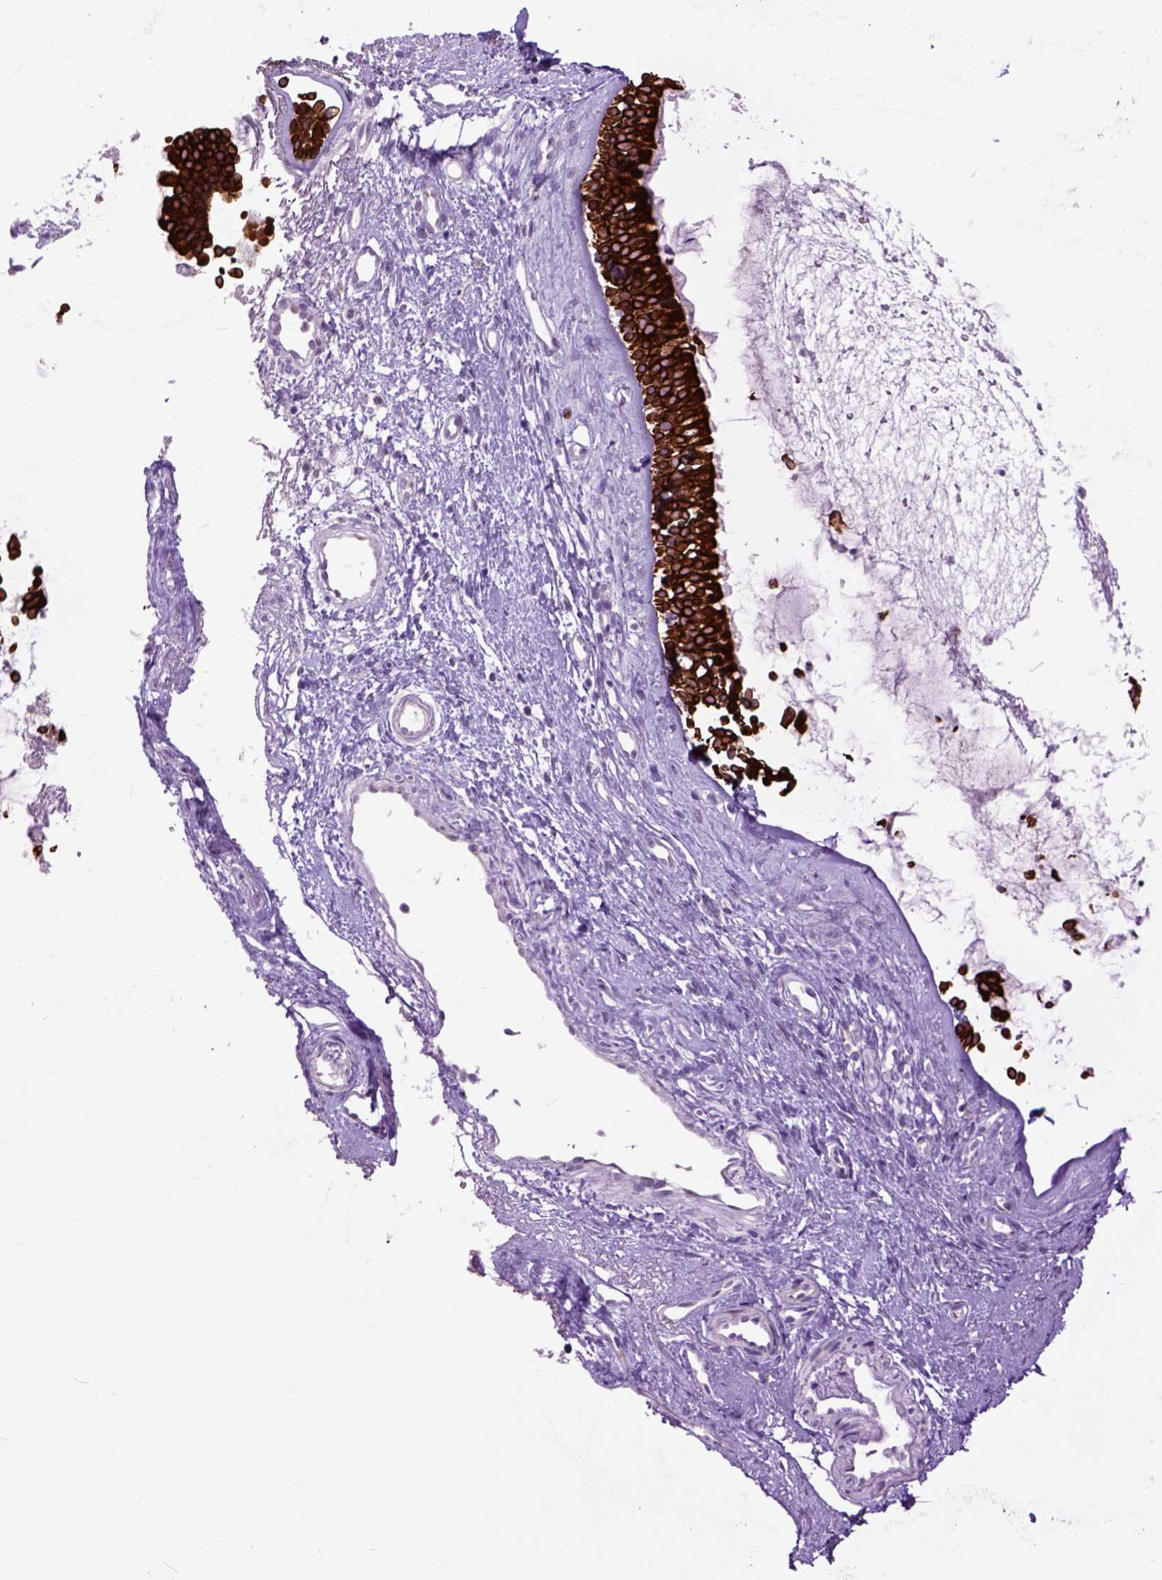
{"staining": {"intensity": "strong", "quantity": ">75%", "location": "cytoplasmic/membranous"}, "tissue": "nasopharynx", "cell_type": "Respiratory epithelial cells", "image_type": "normal", "snomed": [{"axis": "morphology", "description": "Normal tissue, NOS"}, {"axis": "topography", "description": "Nasopharynx"}], "caption": "Immunohistochemical staining of unremarkable human nasopharynx demonstrates high levels of strong cytoplasmic/membranous staining in approximately >75% of respiratory epithelial cells.", "gene": "RAB25", "patient": {"sex": "male", "age": 58}}